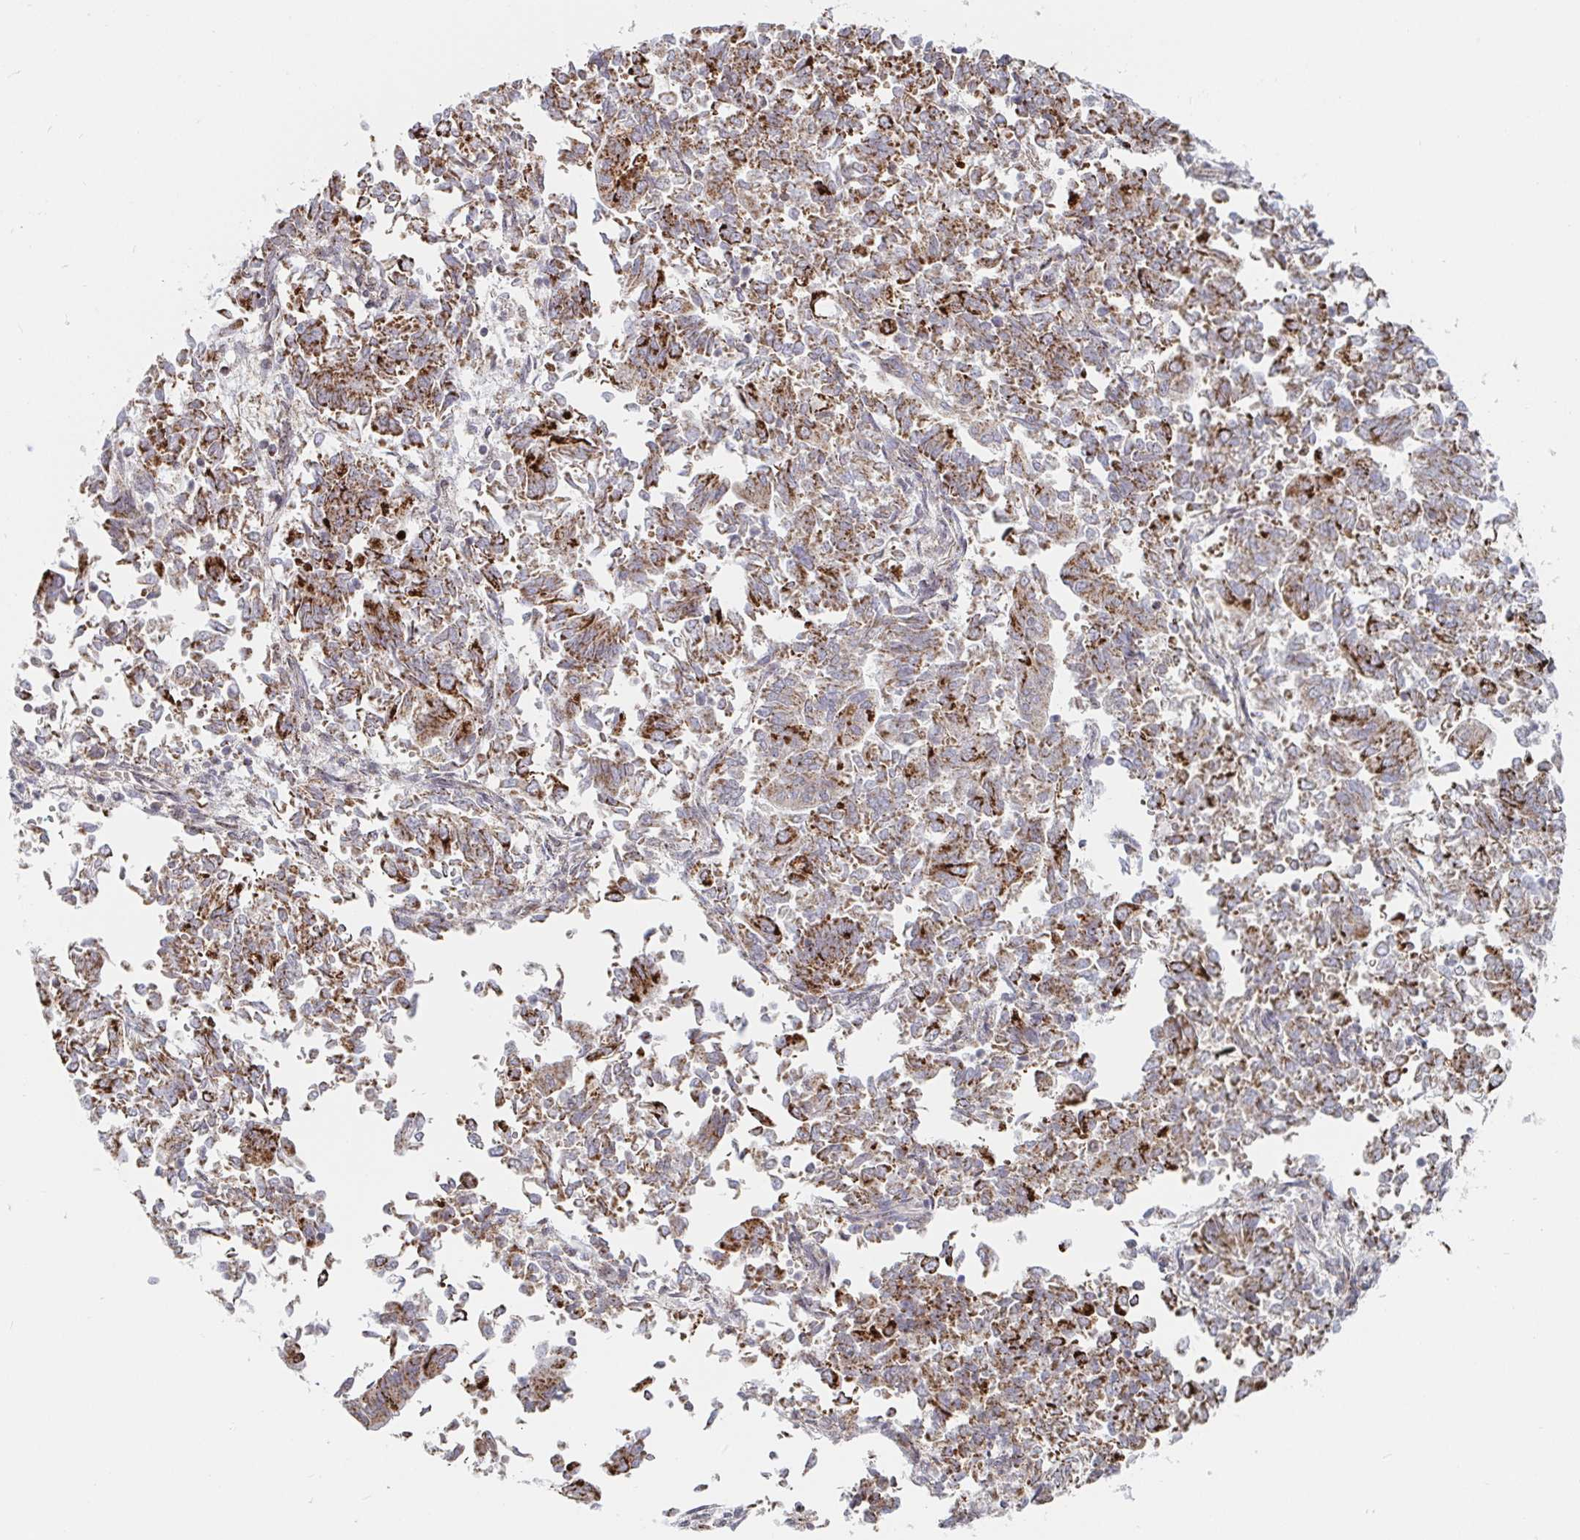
{"staining": {"intensity": "moderate", "quantity": ">75%", "location": "cytoplasmic/membranous"}, "tissue": "endometrial cancer", "cell_type": "Tumor cells", "image_type": "cancer", "snomed": [{"axis": "morphology", "description": "Adenocarcinoma, NOS"}, {"axis": "topography", "description": "Endometrium"}], "caption": "Human endometrial cancer (adenocarcinoma) stained with a protein marker exhibits moderate staining in tumor cells.", "gene": "STARD8", "patient": {"sex": "female", "age": 65}}